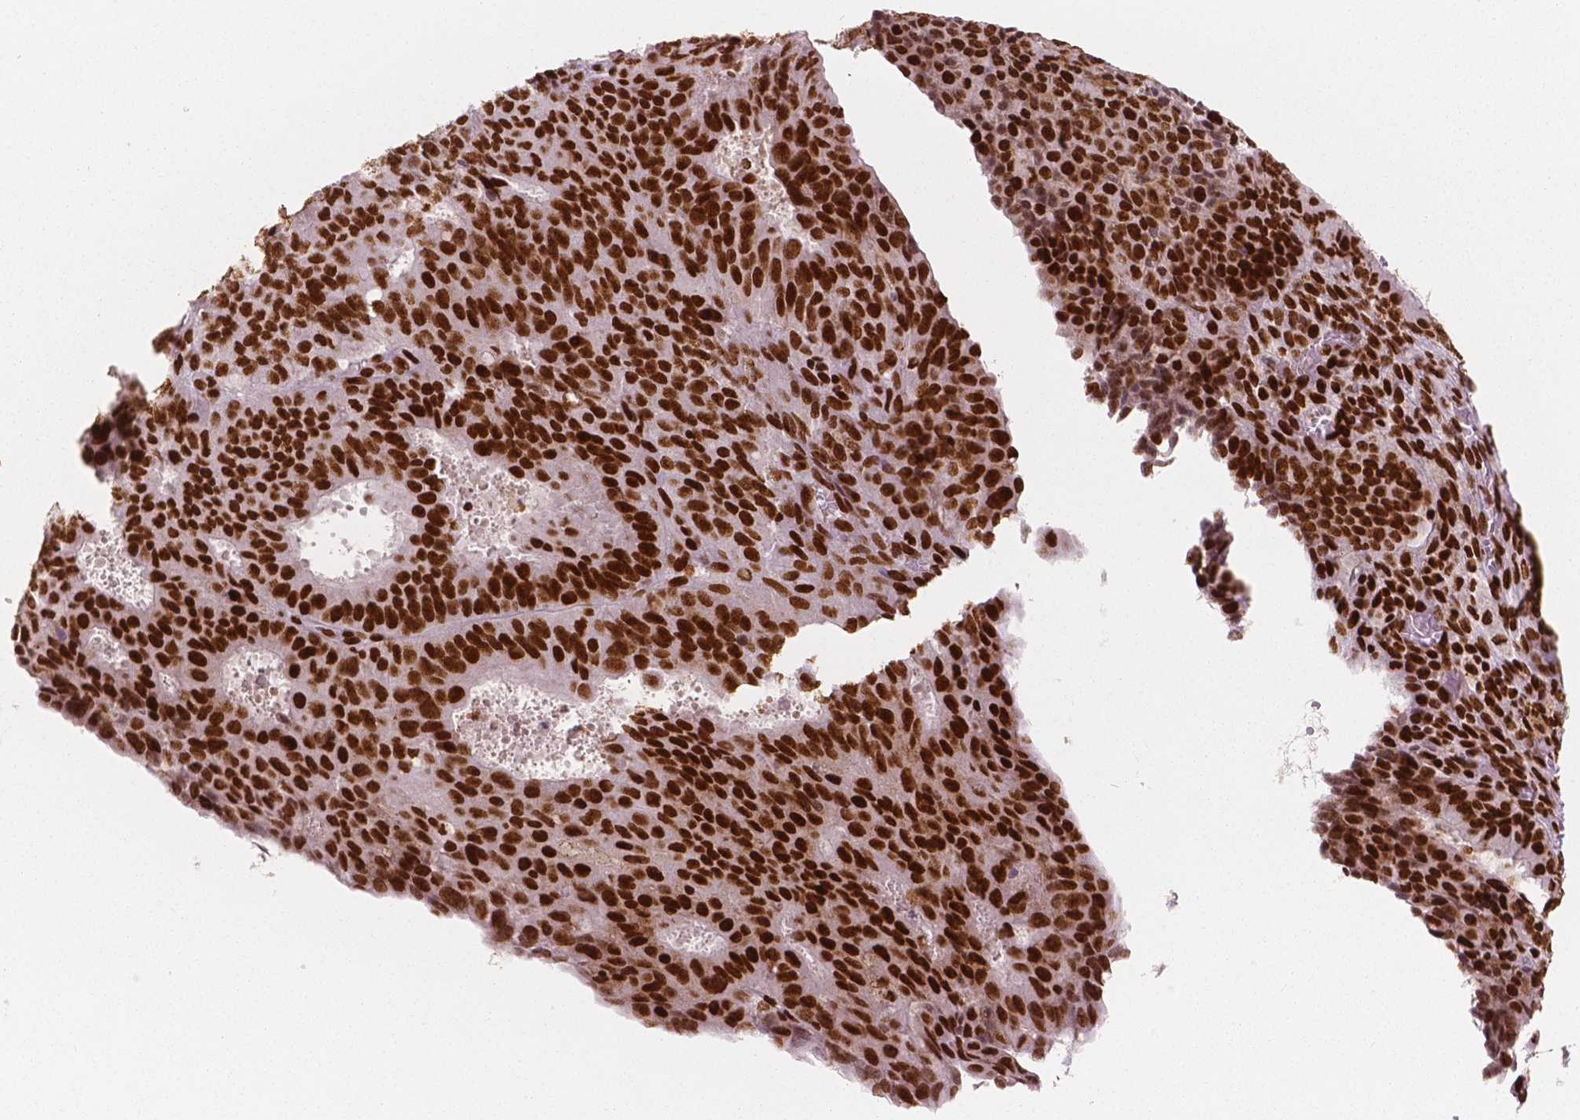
{"staining": {"intensity": "strong", "quantity": ">75%", "location": "nuclear"}, "tissue": "ovarian cancer", "cell_type": "Tumor cells", "image_type": "cancer", "snomed": [{"axis": "morphology", "description": "Carcinoma, endometroid"}, {"axis": "topography", "description": "Ovary"}], "caption": "DAB immunohistochemical staining of ovarian cancer (endometroid carcinoma) demonstrates strong nuclear protein positivity in approximately >75% of tumor cells.", "gene": "BRD4", "patient": {"sex": "female", "age": 42}}